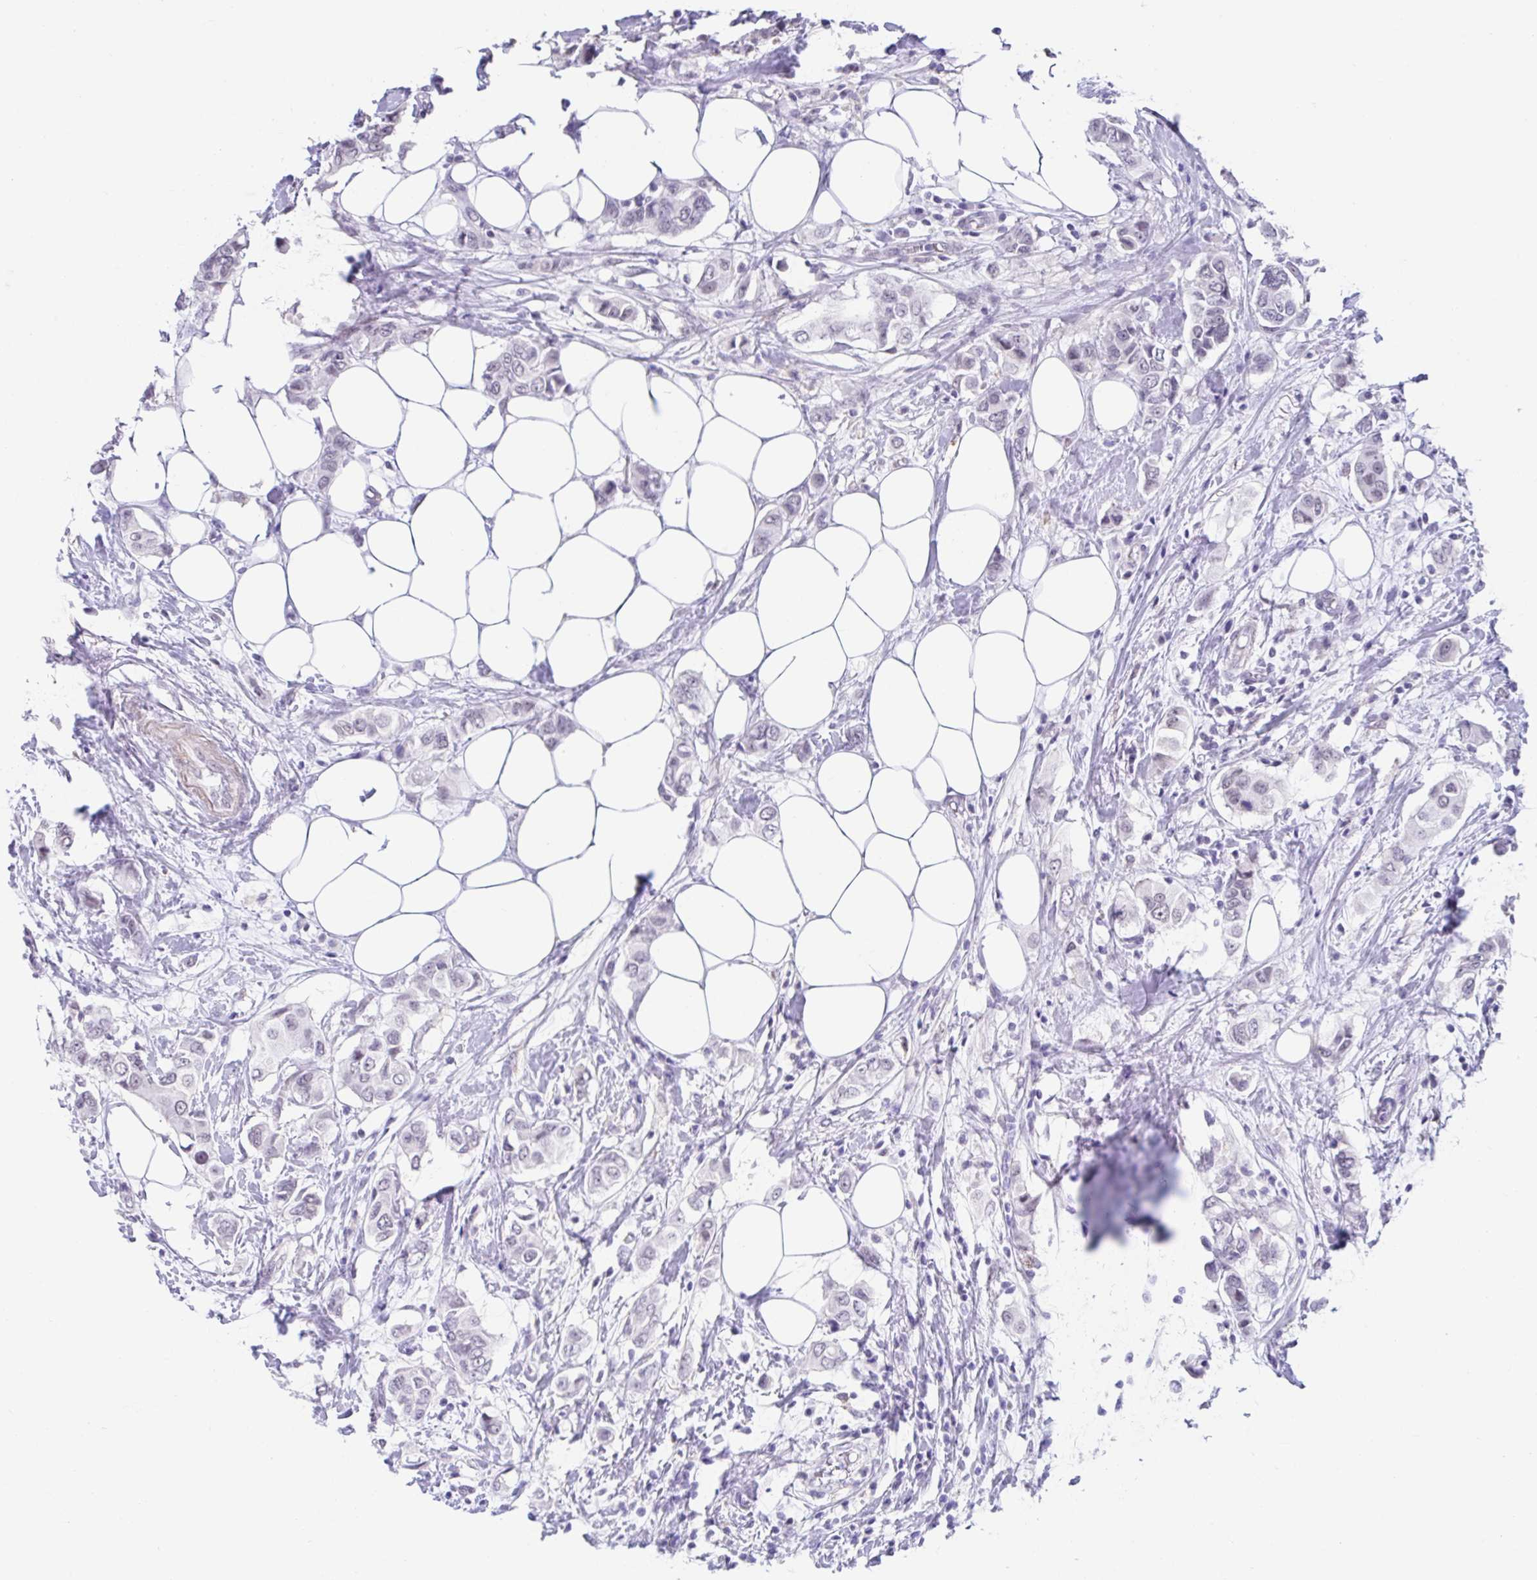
{"staining": {"intensity": "negative", "quantity": "none", "location": "none"}, "tissue": "breast cancer", "cell_type": "Tumor cells", "image_type": "cancer", "snomed": [{"axis": "morphology", "description": "Lobular carcinoma"}, {"axis": "topography", "description": "Breast"}], "caption": "Micrograph shows no significant protein staining in tumor cells of breast cancer. Brightfield microscopy of immunohistochemistry stained with DAB (3,3'-diaminobenzidine) (brown) and hematoxylin (blue), captured at high magnification.", "gene": "DCAF17", "patient": {"sex": "female", "age": 51}}